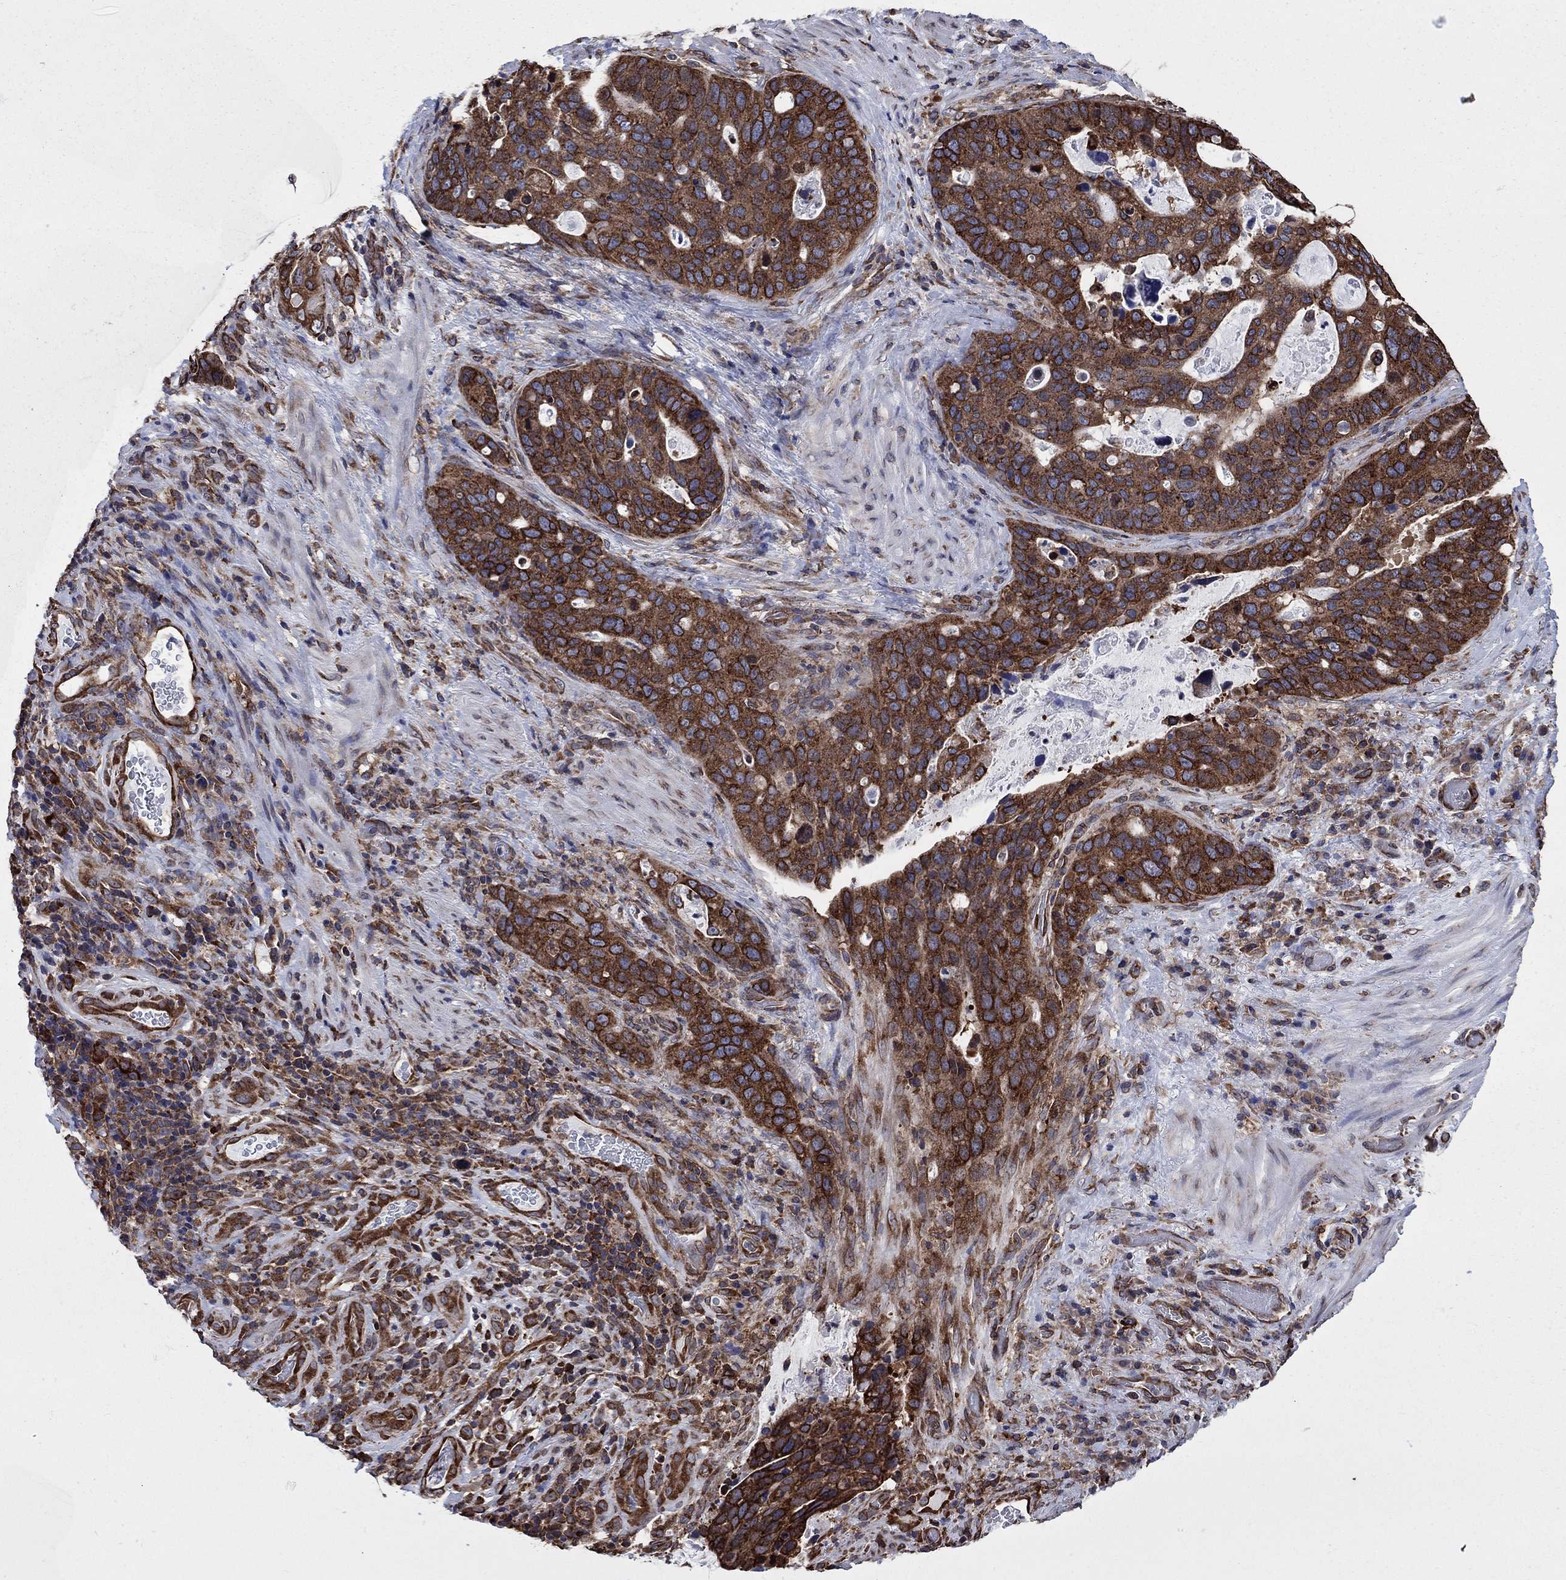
{"staining": {"intensity": "strong", "quantity": ">75%", "location": "cytoplasmic/membranous"}, "tissue": "stomach cancer", "cell_type": "Tumor cells", "image_type": "cancer", "snomed": [{"axis": "morphology", "description": "Adenocarcinoma, NOS"}, {"axis": "topography", "description": "Stomach"}], "caption": "A micrograph showing strong cytoplasmic/membranous staining in about >75% of tumor cells in stomach cancer (adenocarcinoma), as visualized by brown immunohistochemical staining.", "gene": "YBX1", "patient": {"sex": "male", "age": 54}}